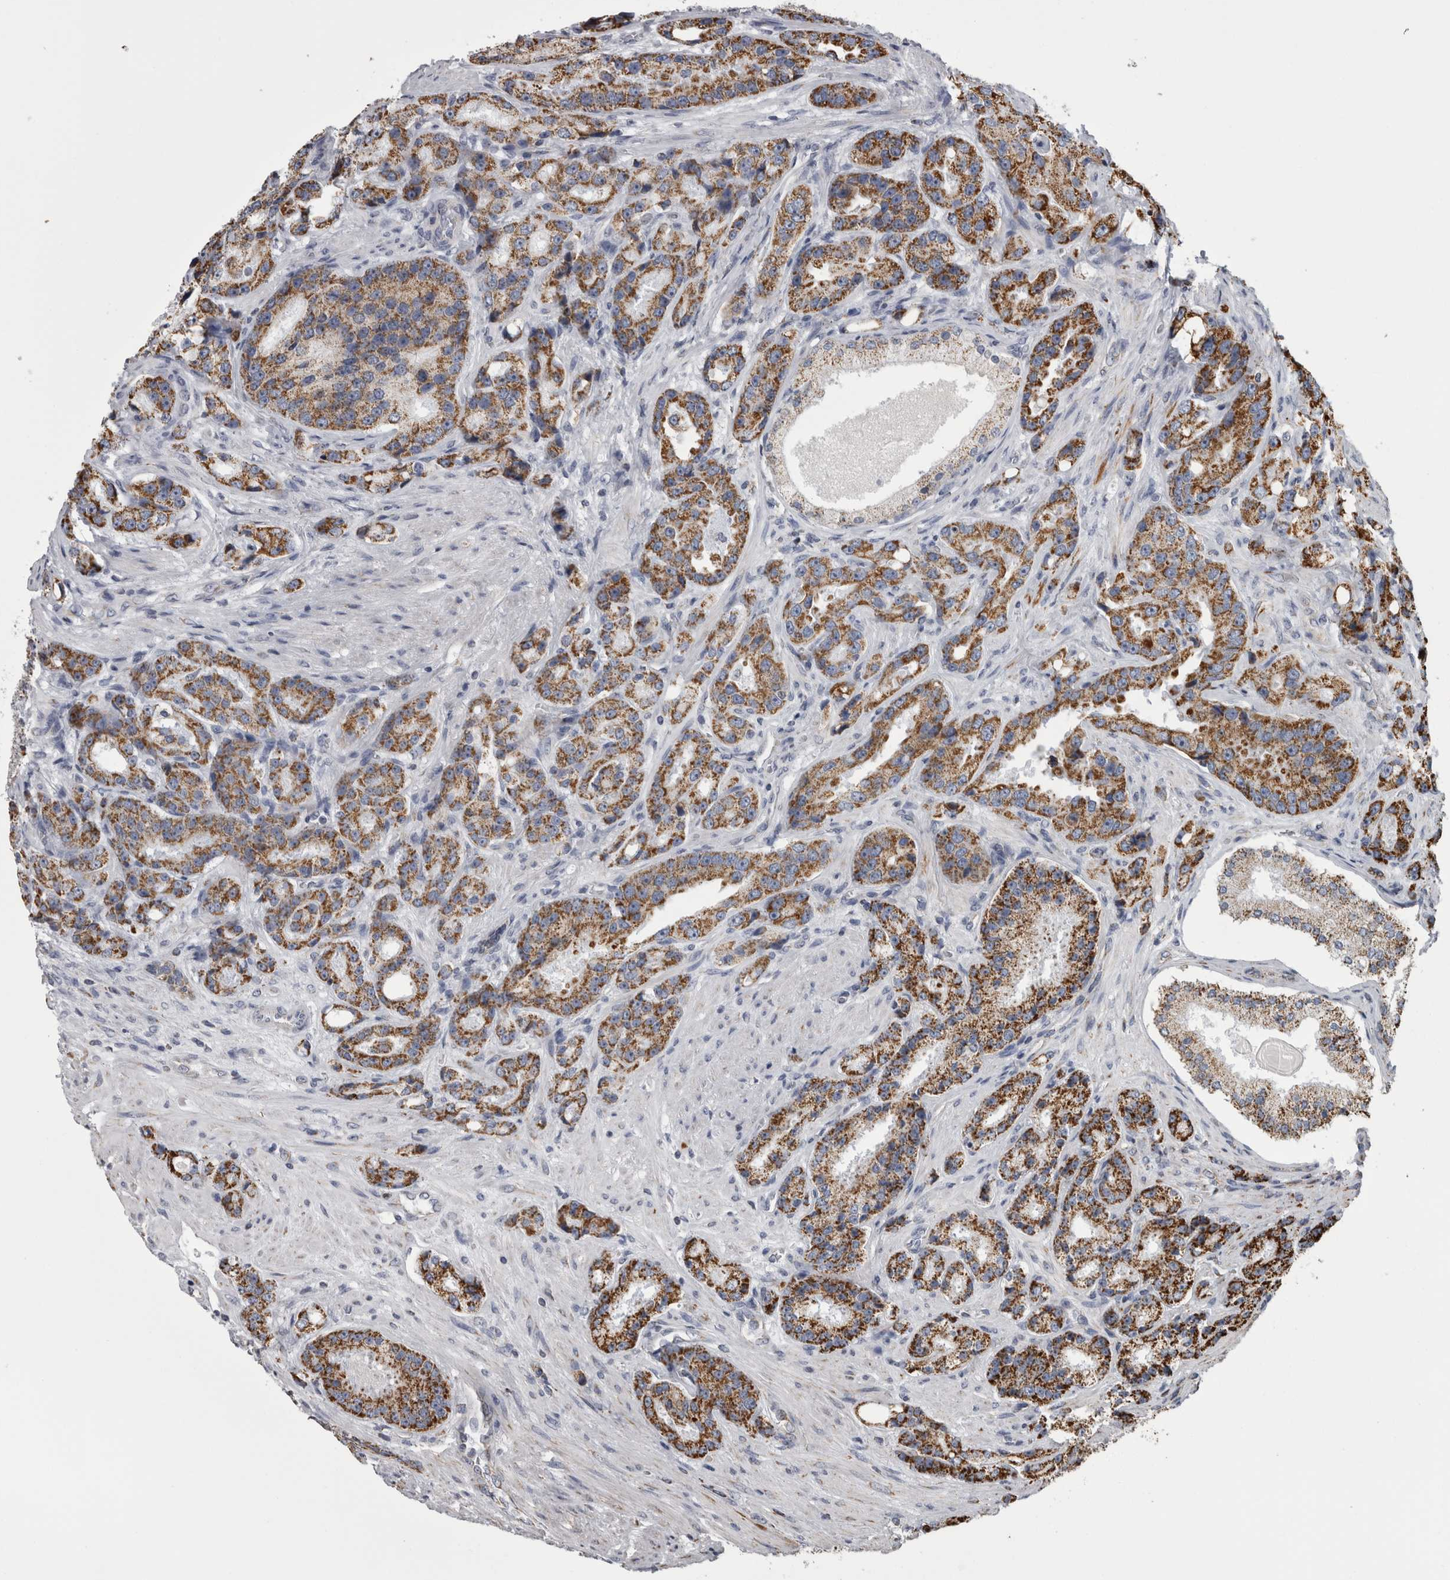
{"staining": {"intensity": "strong", "quantity": ">75%", "location": "cytoplasmic/membranous"}, "tissue": "prostate cancer", "cell_type": "Tumor cells", "image_type": "cancer", "snomed": [{"axis": "morphology", "description": "Adenocarcinoma, High grade"}, {"axis": "topography", "description": "Prostate"}], "caption": "Immunohistochemical staining of prostate adenocarcinoma (high-grade) exhibits high levels of strong cytoplasmic/membranous protein expression in approximately >75% of tumor cells.", "gene": "MDH2", "patient": {"sex": "male", "age": 60}}